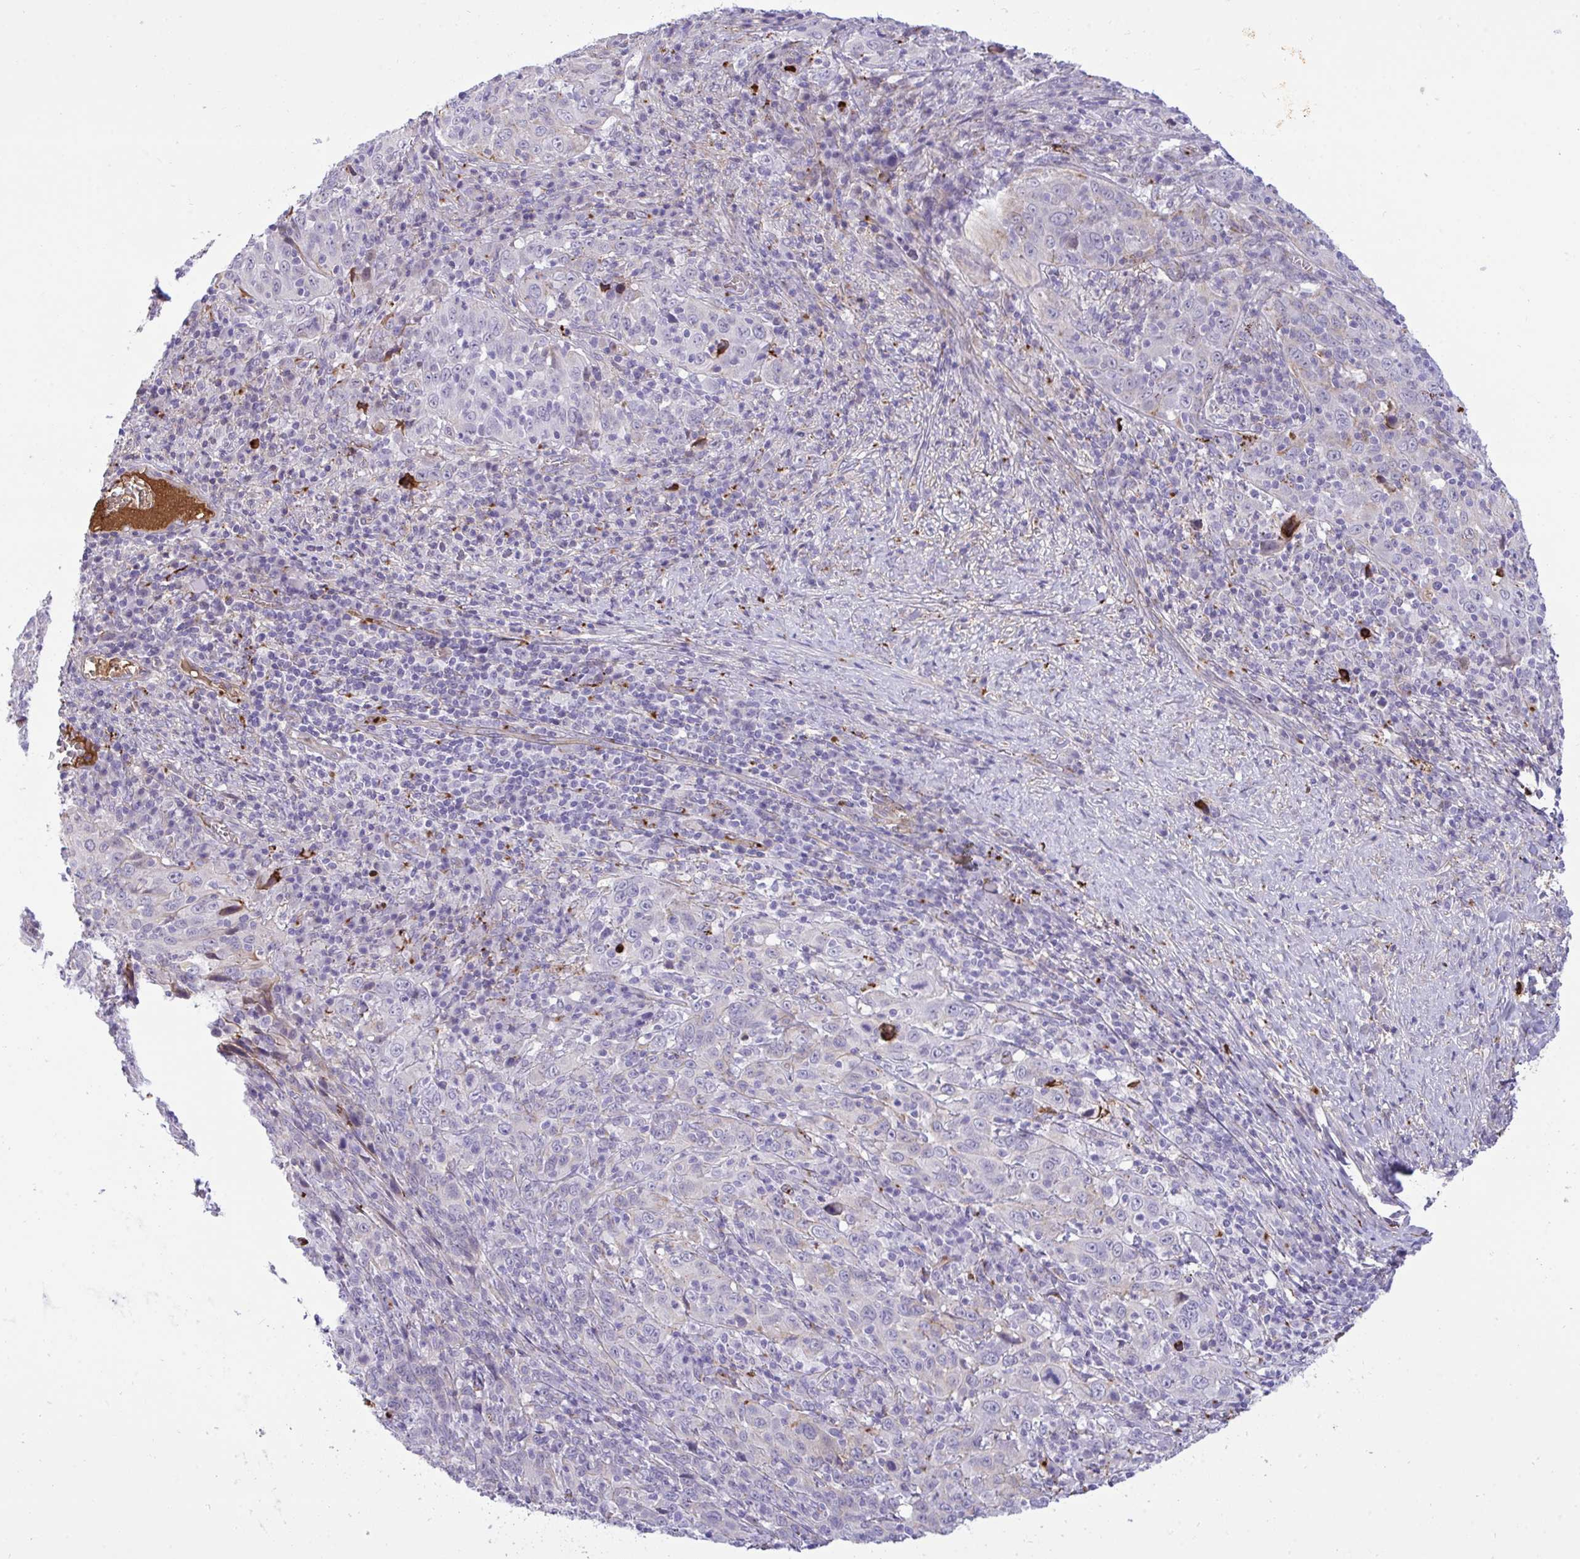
{"staining": {"intensity": "negative", "quantity": "none", "location": "none"}, "tissue": "cervical cancer", "cell_type": "Tumor cells", "image_type": "cancer", "snomed": [{"axis": "morphology", "description": "Squamous cell carcinoma, NOS"}, {"axis": "topography", "description": "Cervix"}], "caption": "Tumor cells show no significant staining in cervical squamous cell carcinoma.", "gene": "F2", "patient": {"sex": "female", "age": 46}}